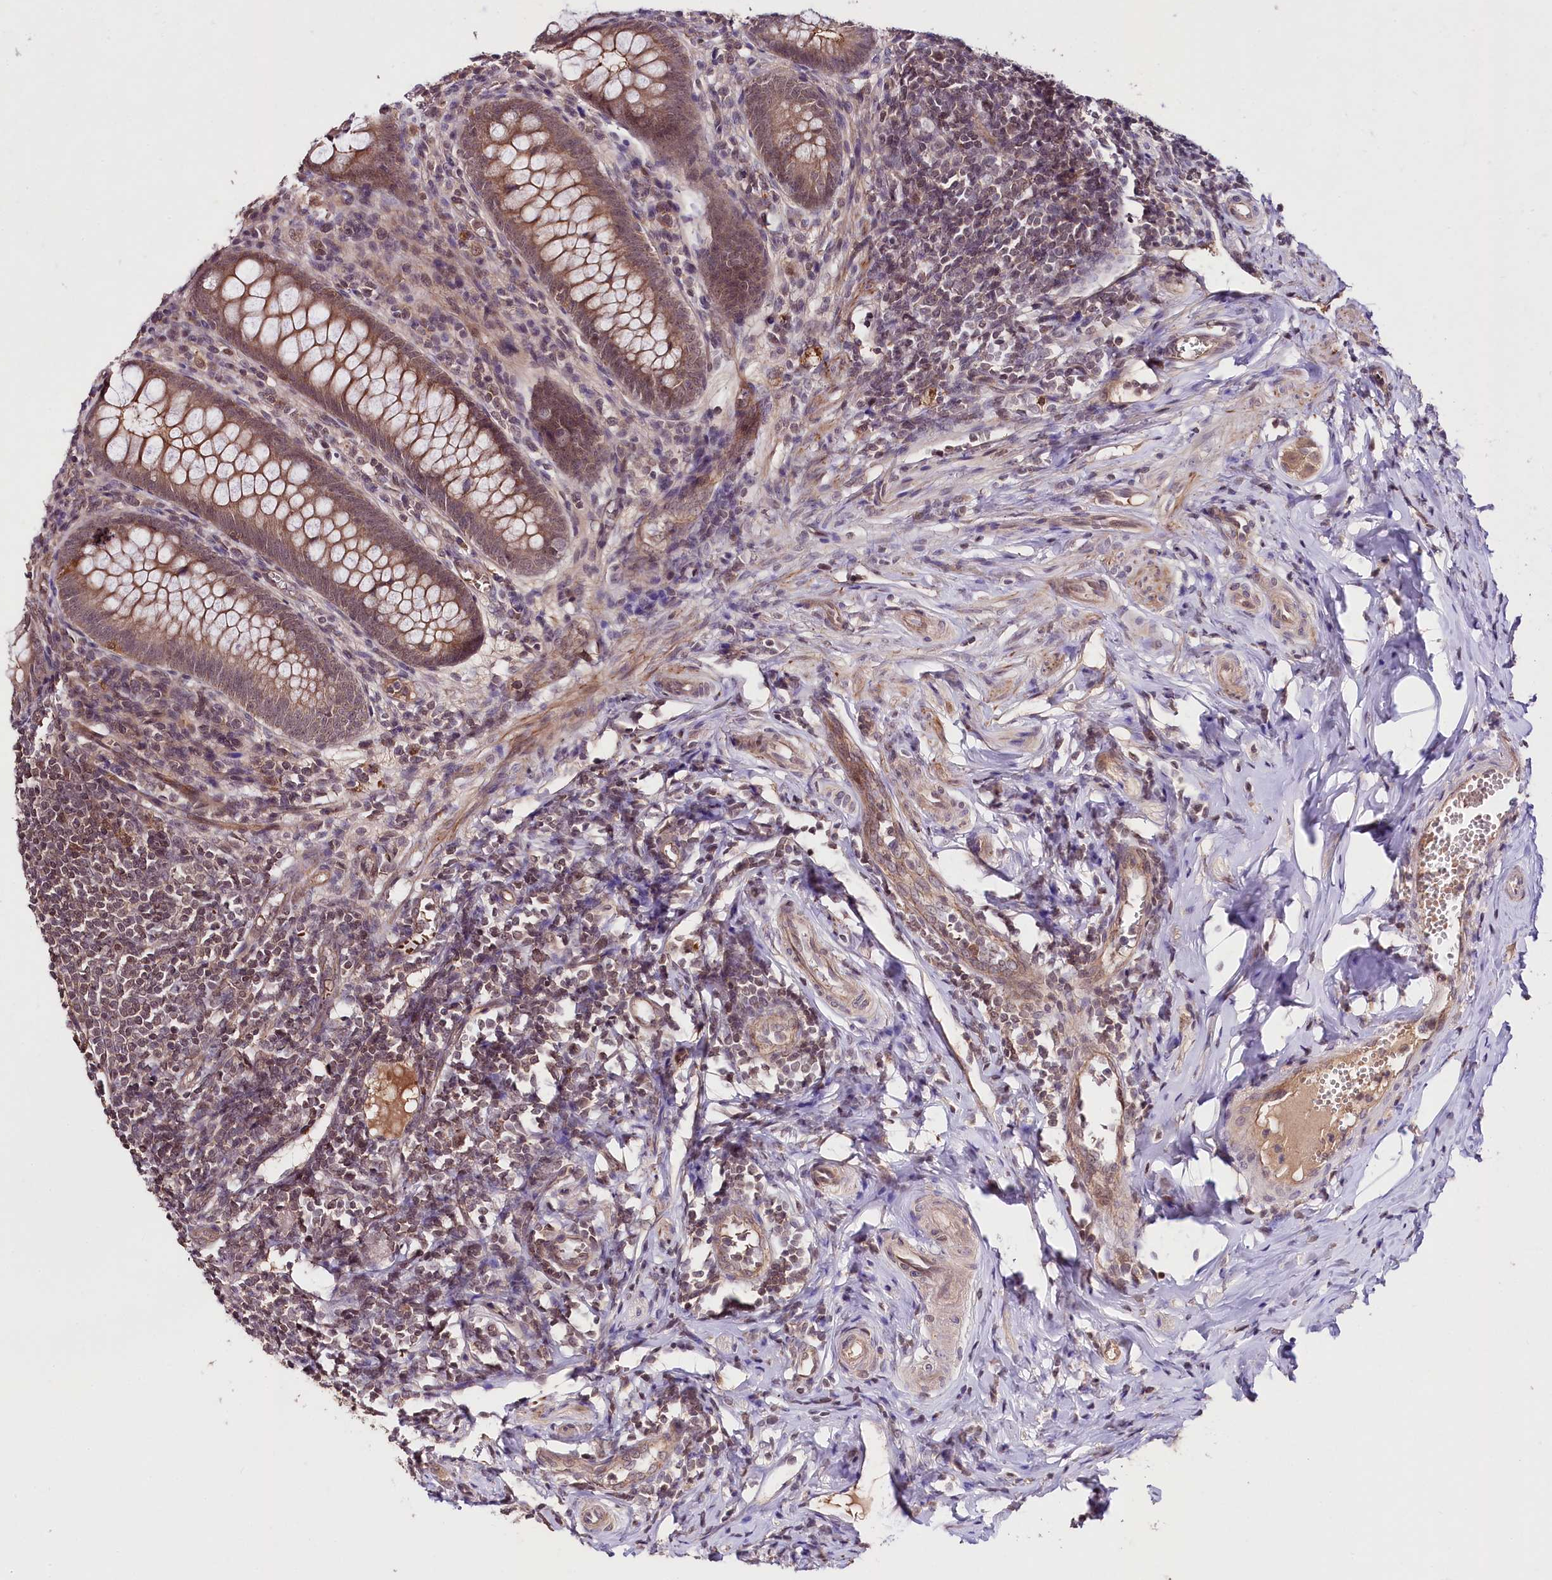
{"staining": {"intensity": "moderate", "quantity": ">75%", "location": "cytoplasmic/membranous"}, "tissue": "appendix", "cell_type": "Glandular cells", "image_type": "normal", "snomed": [{"axis": "morphology", "description": "Normal tissue, NOS"}, {"axis": "topography", "description": "Appendix"}], "caption": "Immunohistochemical staining of unremarkable appendix demonstrates moderate cytoplasmic/membranous protein staining in about >75% of glandular cells.", "gene": "TAFAZZIN", "patient": {"sex": "female", "age": 33}}